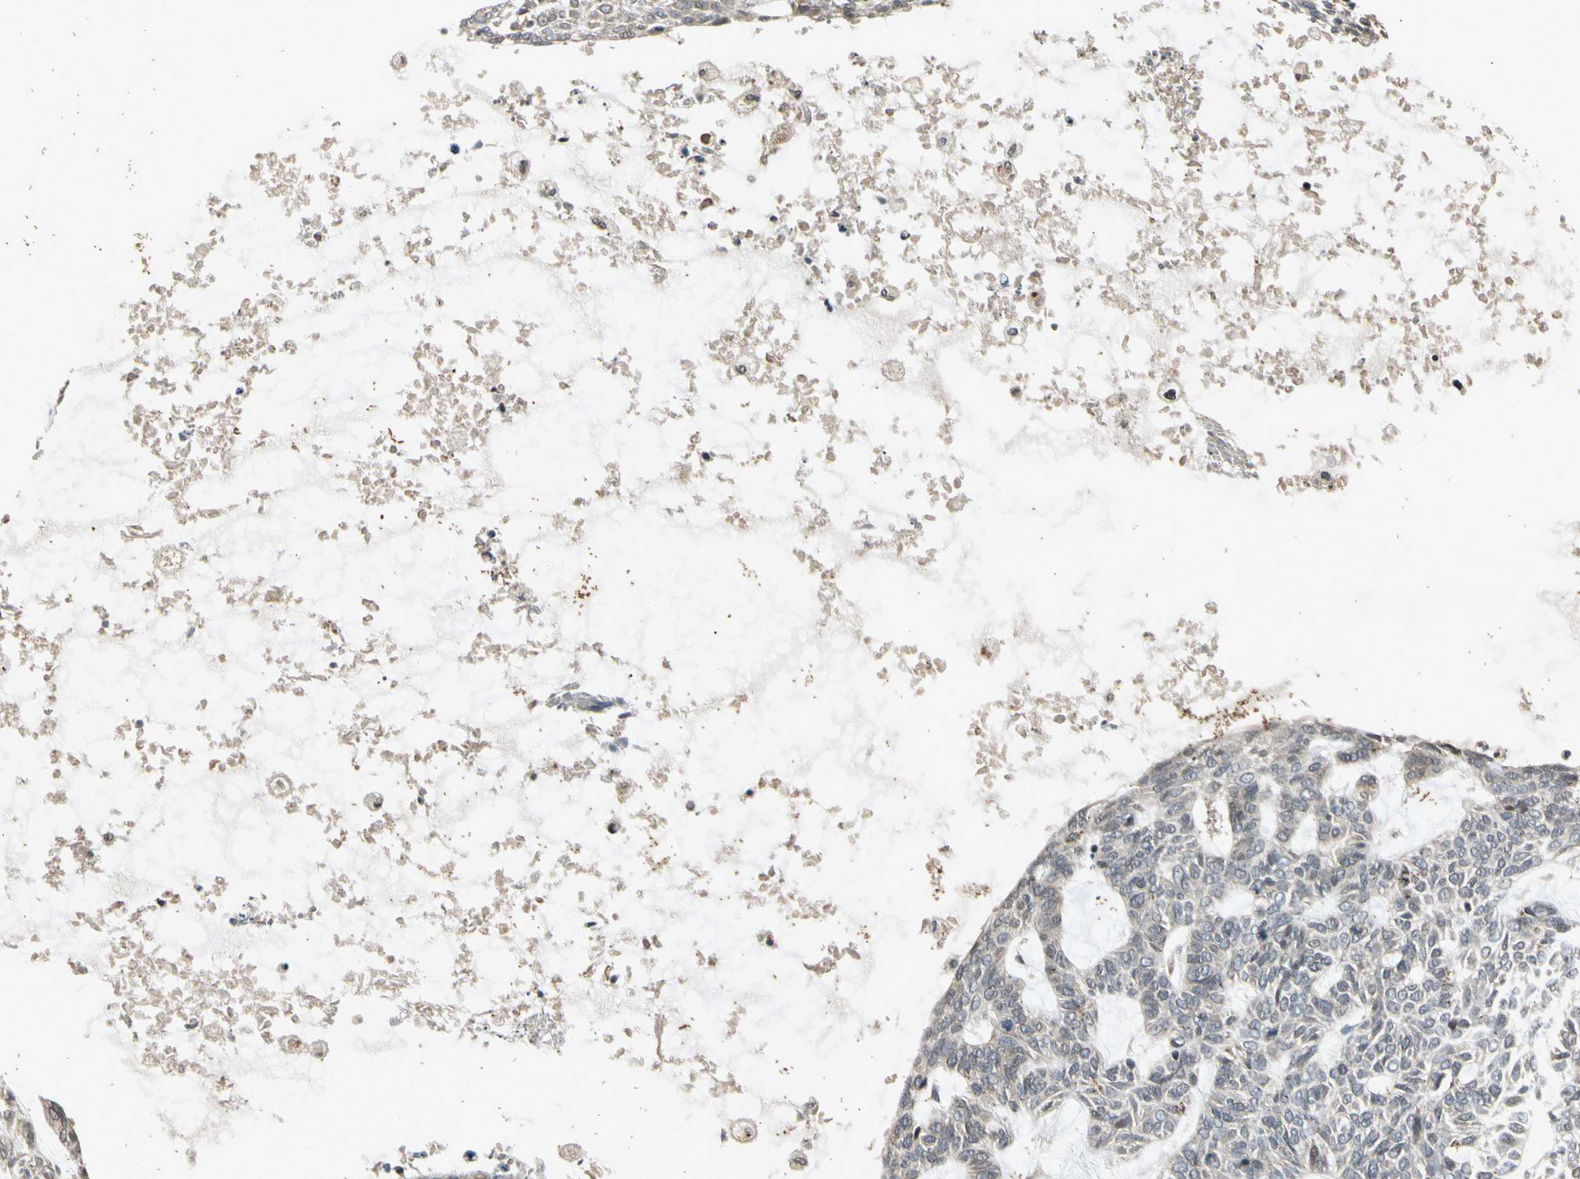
{"staining": {"intensity": "negative", "quantity": "none", "location": "none"}, "tissue": "skin cancer", "cell_type": "Tumor cells", "image_type": "cancer", "snomed": [{"axis": "morphology", "description": "Basal cell carcinoma"}, {"axis": "topography", "description": "Skin"}], "caption": "Tumor cells show no significant protein positivity in basal cell carcinoma (skin). (IHC, brightfield microscopy, high magnification).", "gene": "EFNB2", "patient": {"sex": "male", "age": 87}}